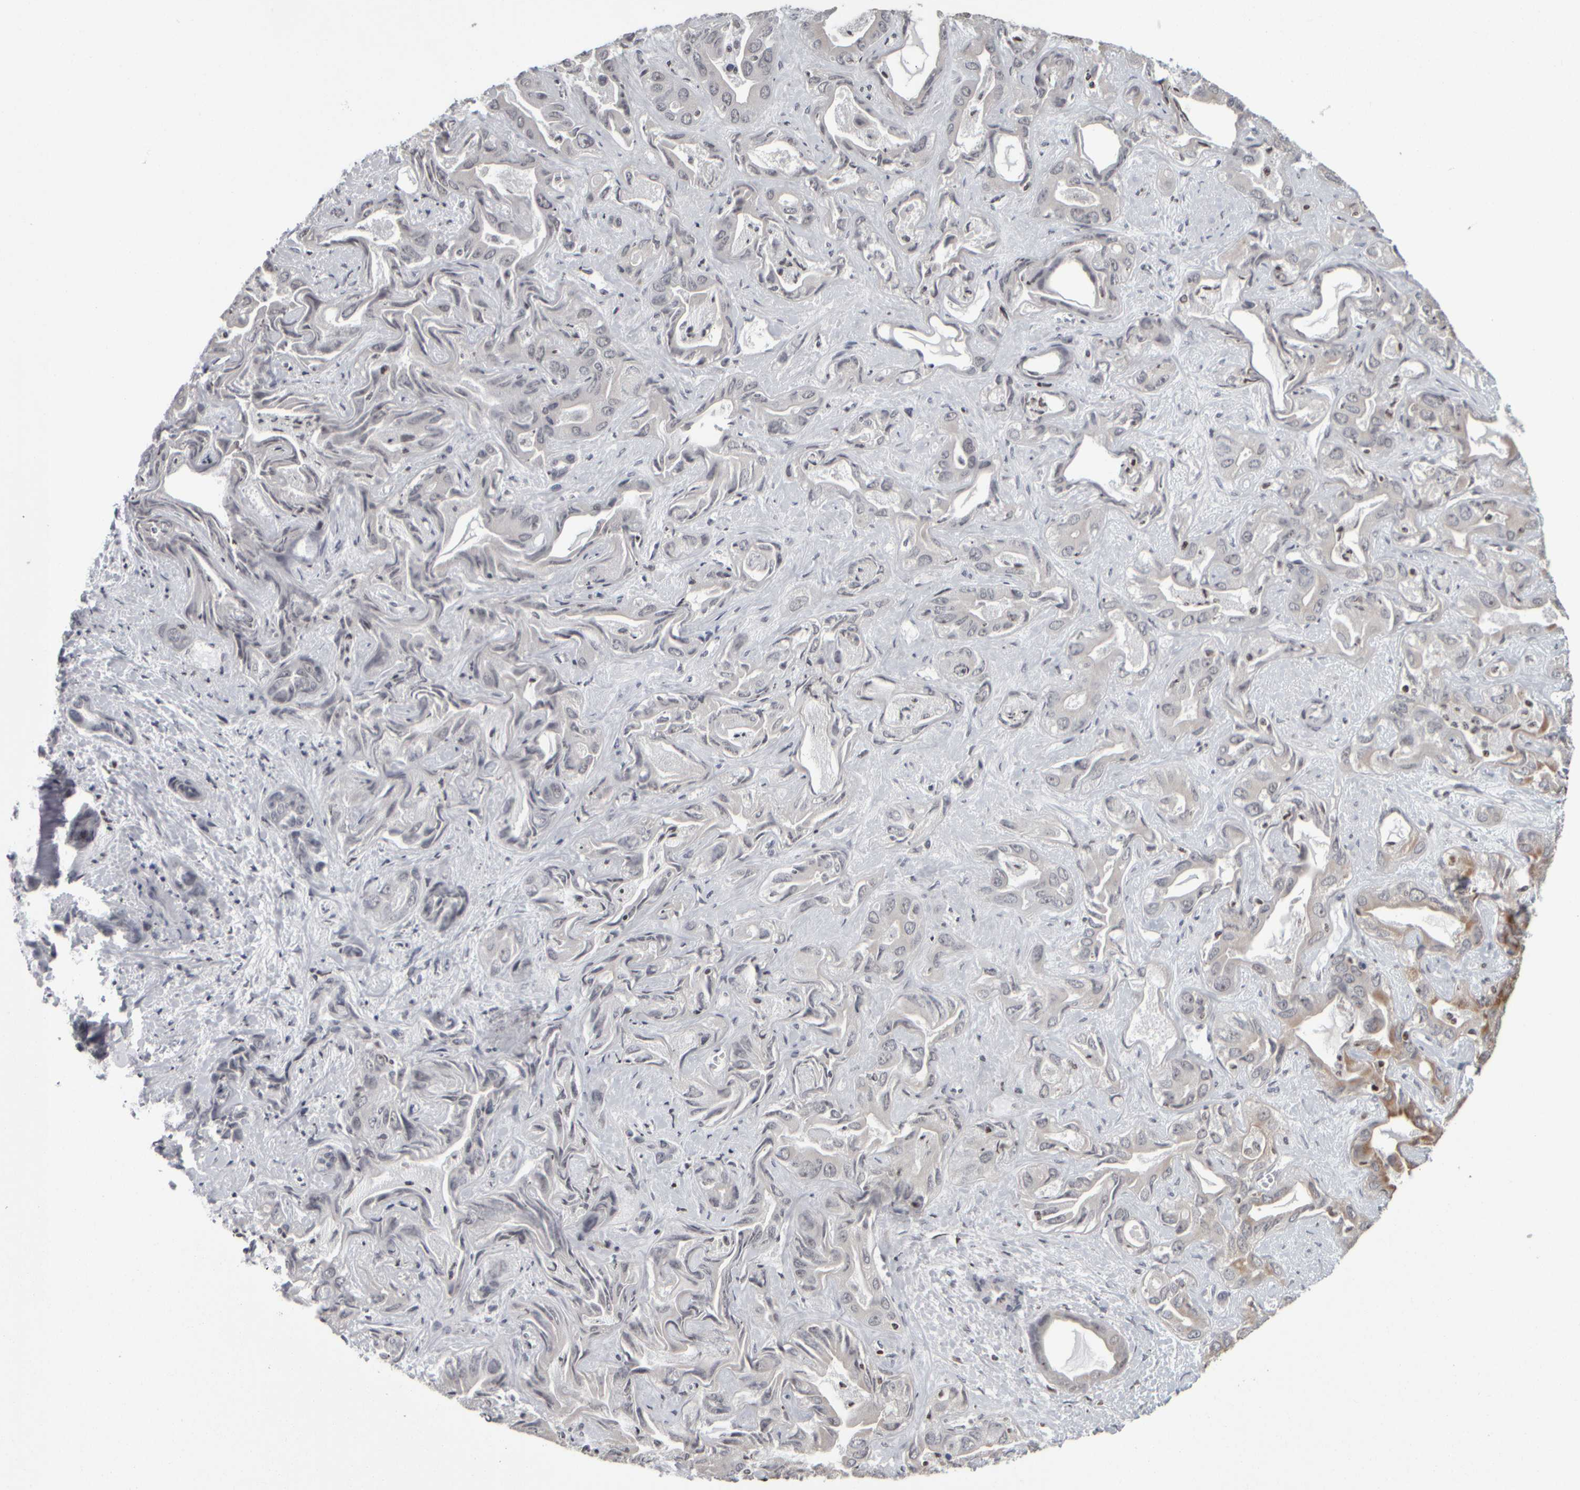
{"staining": {"intensity": "moderate", "quantity": "25%-75%", "location": "cytoplasmic/membranous"}, "tissue": "liver cancer", "cell_type": "Tumor cells", "image_type": "cancer", "snomed": [{"axis": "morphology", "description": "Cholangiocarcinoma"}, {"axis": "topography", "description": "Liver"}], "caption": "DAB immunohistochemical staining of human liver cholangiocarcinoma exhibits moderate cytoplasmic/membranous protein expression in about 25%-75% of tumor cells.", "gene": "CWC27", "patient": {"sex": "female", "age": 52}}